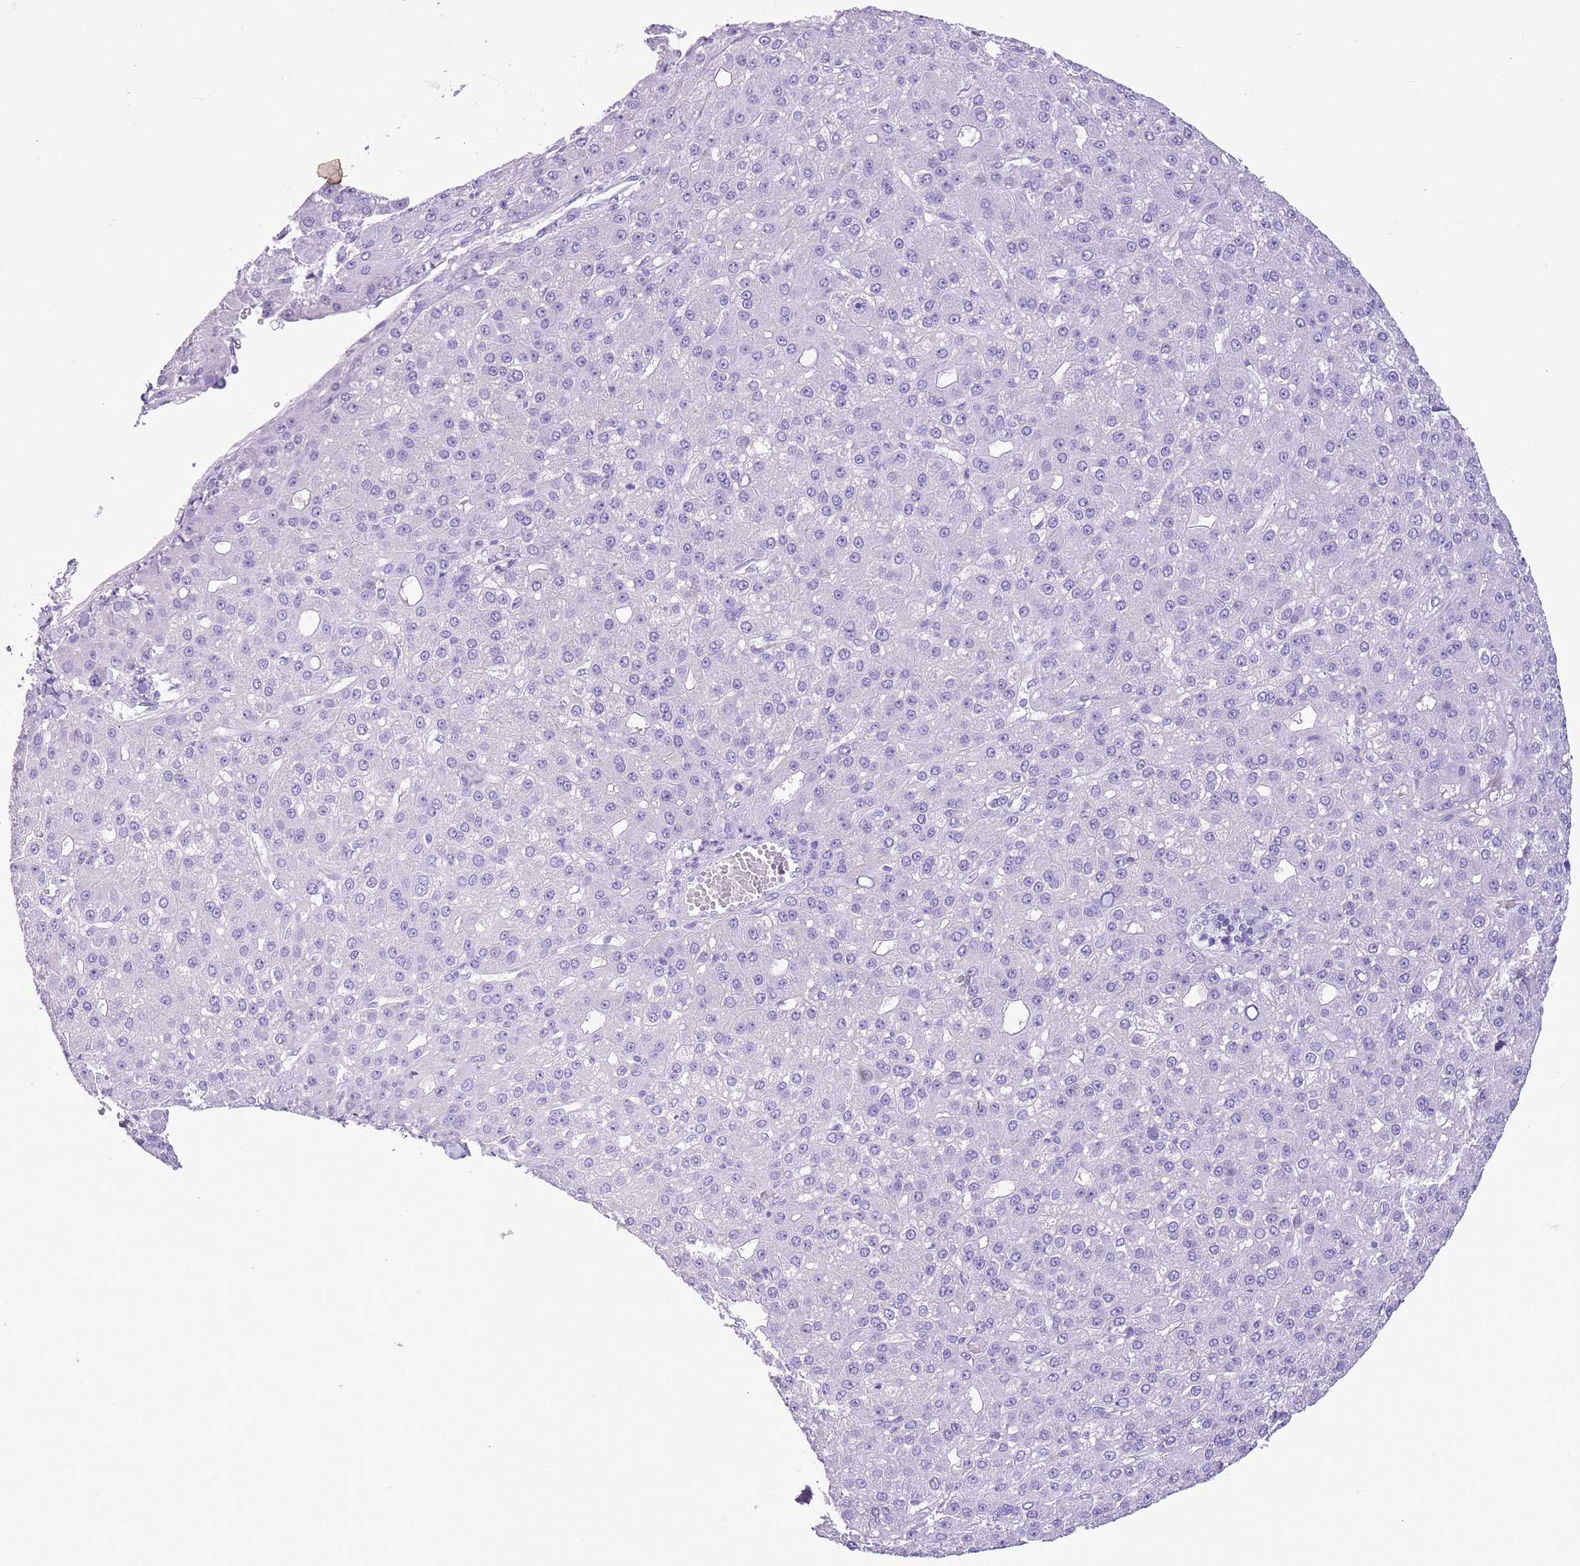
{"staining": {"intensity": "negative", "quantity": "none", "location": "none"}, "tissue": "liver cancer", "cell_type": "Tumor cells", "image_type": "cancer", "snomed": [{"axis": "morphology", "description": "Carcinoma, Hepatocellular, NOS"}, {"axis": "topography", "description": "Liver"}], "caption": "Immunohistochemistry (IHC) of liver cancer (hepatocellular carcinoma) exhibits no positivity in tumor cells.", "gene": "TBC1D10B", "patient": {"sex": "male", "age": 67}}